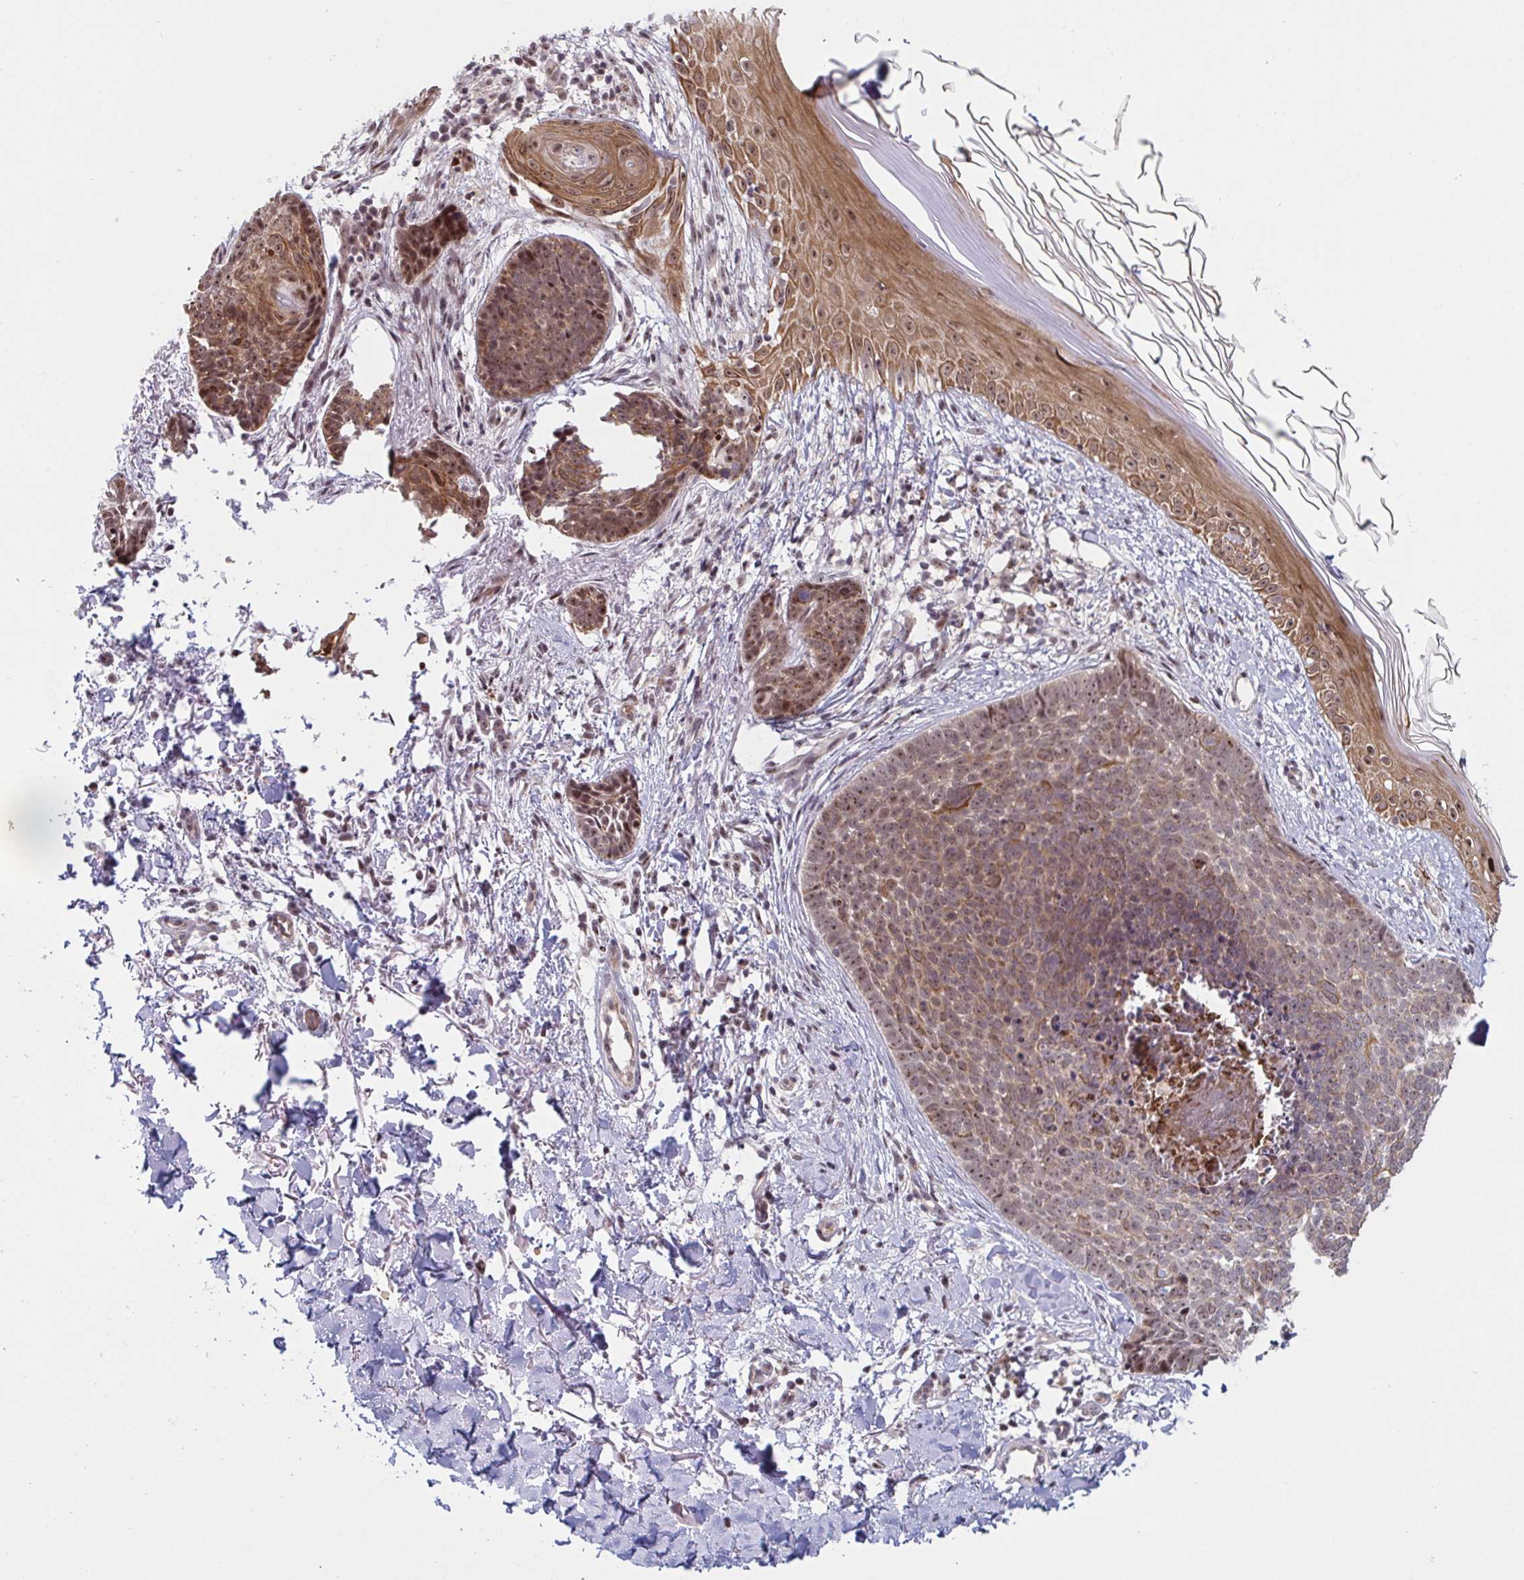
{"staining": {"intensity": "moderate", "quantity": ">75%", "location": "cytoplasmic/membranous,nuclear"}, "tissue": "skin cancer", "cell_type": "Tumor cells", "image_type": "cancer", "snomed": [{"axis": "morphology", "description": "Basal cell carcinoma"}, {"axis": "topography", "description": "Skin"}, {"axis": "topography", "description": "Skin of back"}], "caption": "A micrograph showing moderate cytoplasmic/membranous and nuclear expression in approximately >75% of tumor cells in basal cell carcinoma (skin), as visualized by brown immunohistochemical staining.", "gene": "NLRP13", "patient": {"sex": "male", "age": 81}}